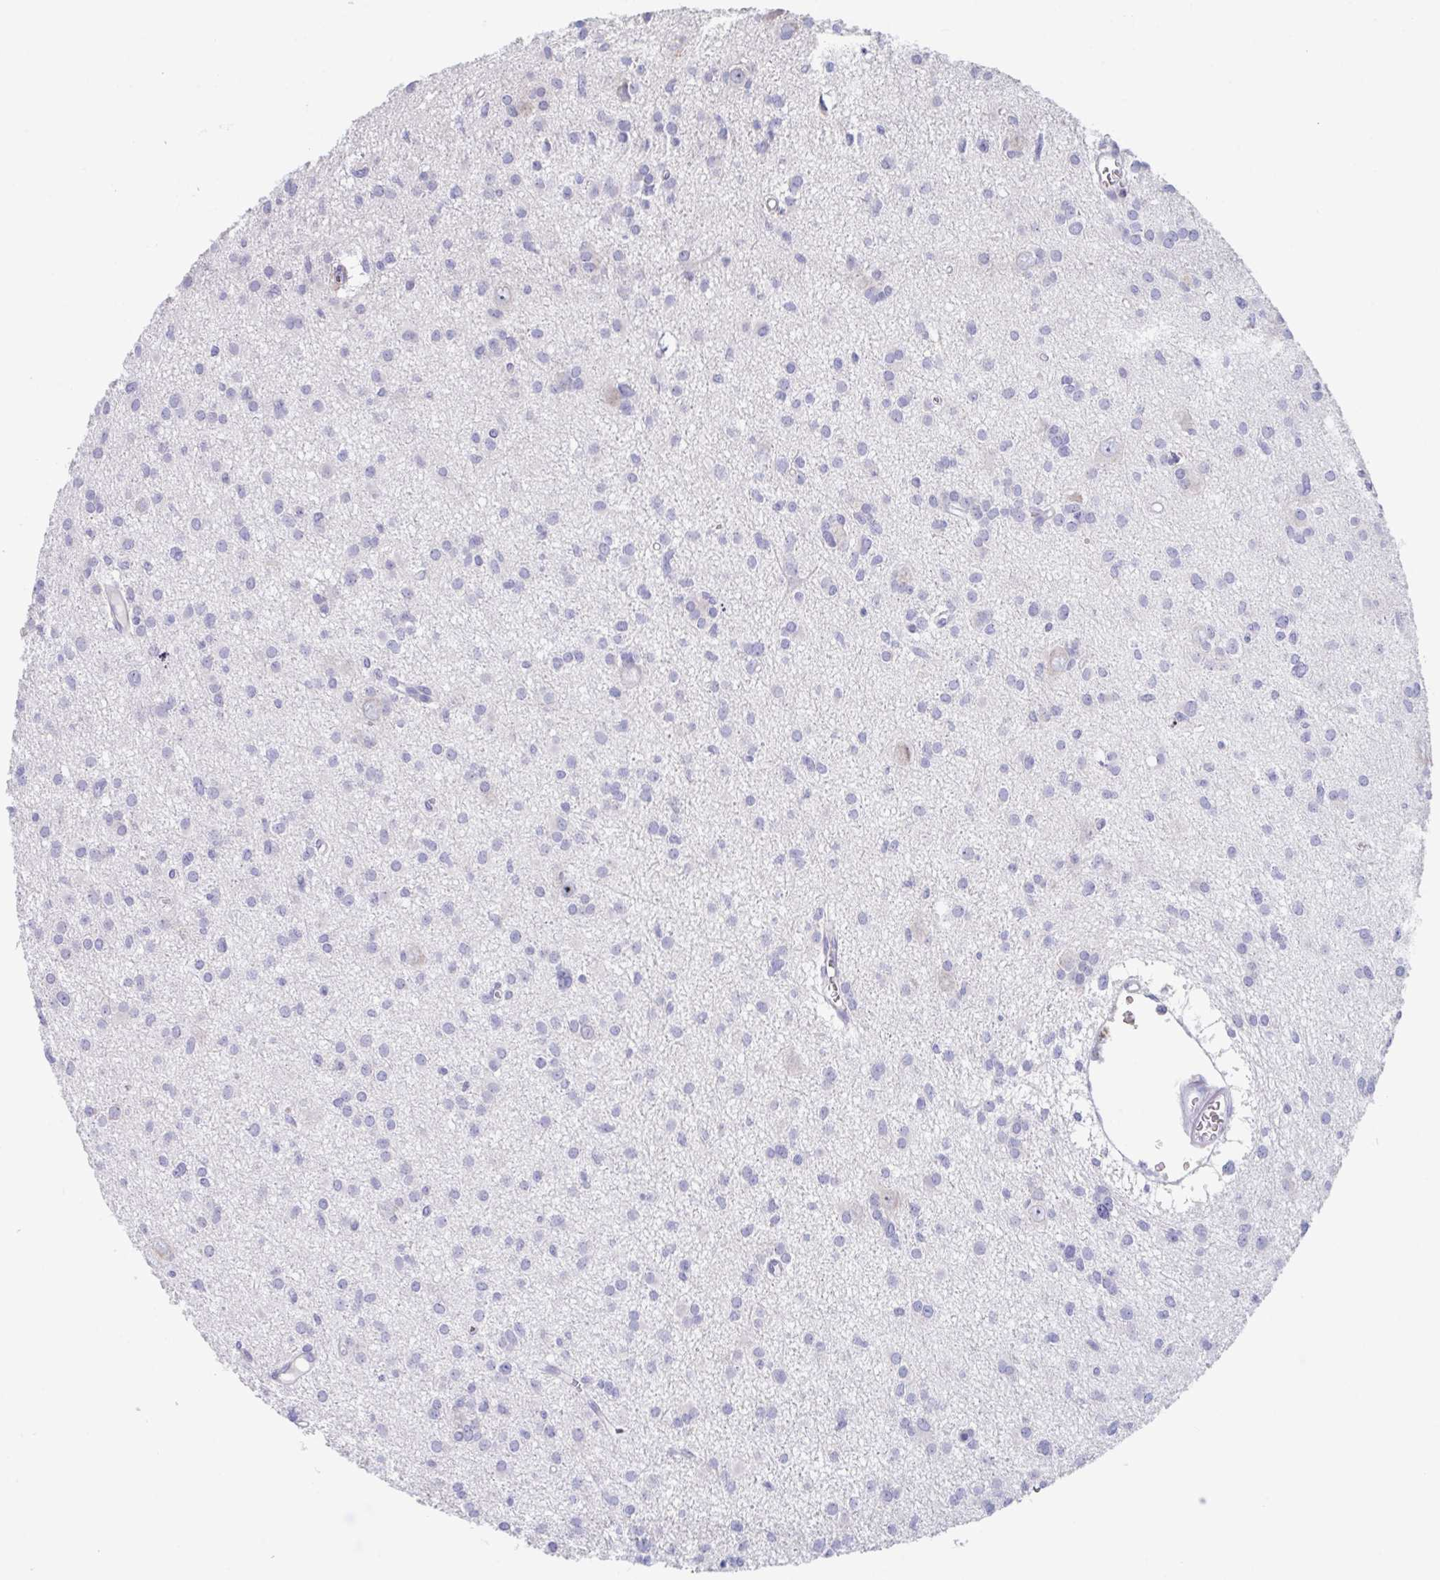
{"staining": {"intensity": "negative", "quantity": "none", "location": "none"}, "tissue": "glioma", "cell_type": "Tumor cells", "image_type": "cancer", "snomed": [{"axis": "morphology", "description": "Glioma, malignant, High grade"}, {"axis": "topography", "description": "Brain"}], "caption": "Image shows no protein staining in tumor cells of glioma tissue.", "gene": "LRRC58", "patient": {"sex": "male", "age": 23}}